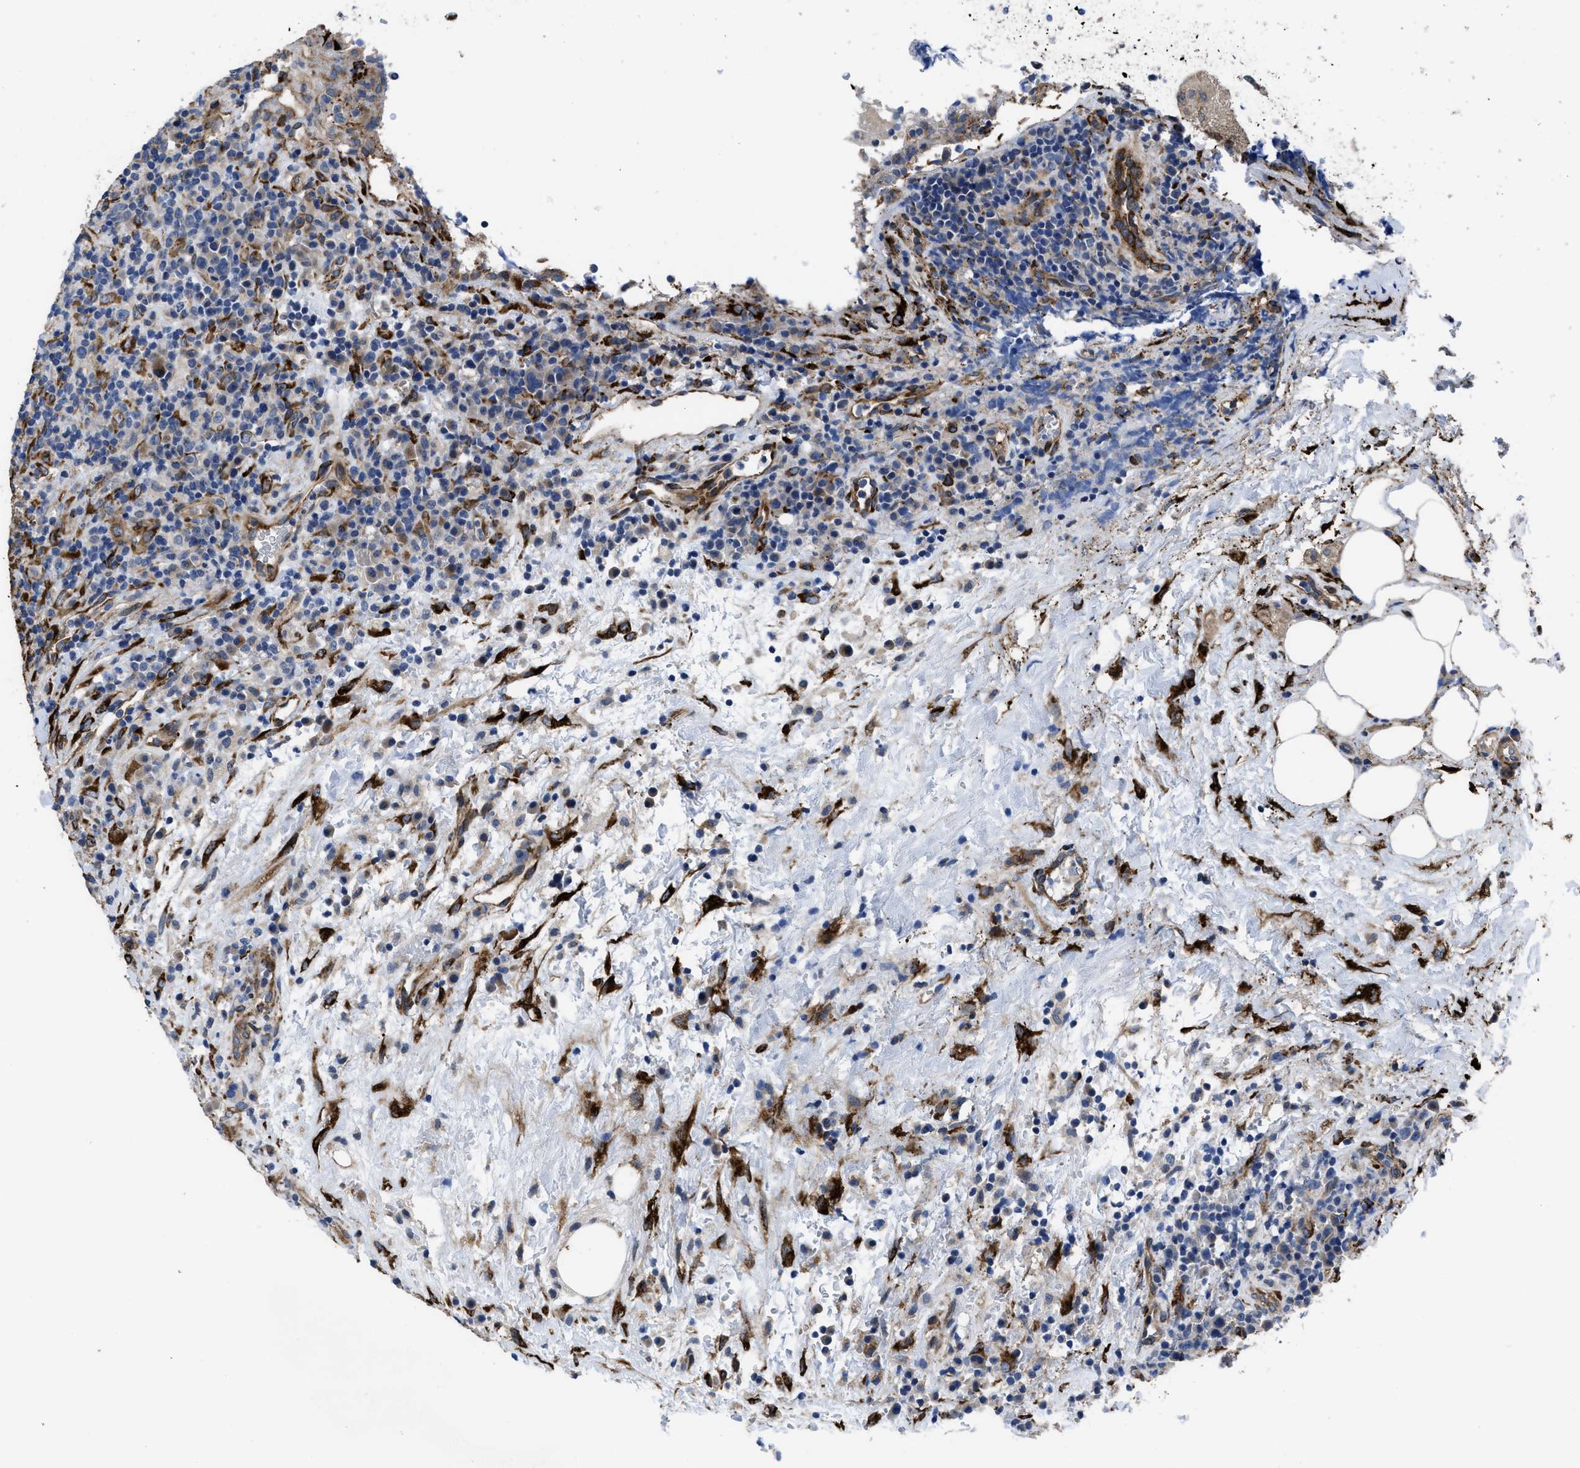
{"staining": {"intensity": "weak", "quantity": "<25%", "location": "cytoplasmic/membranous"}, "tissue": "lymphoma", "cell_type": "Tumor cells", "image_type": "cancer", "snomed": [{"axis": "morphology", "description": "Malignant lymphoma, non-Hodgkin's type, High grade"}, {"axis": "topography", "description": "Lymph node"}], "caption": "Histopathology image shows no protein staining in tumor cells of high-grade malignant lymphoma, non-Hodgkin's type tissue.", "gene": "SQLE", "patient": {"sex": "female", "age": 76}}